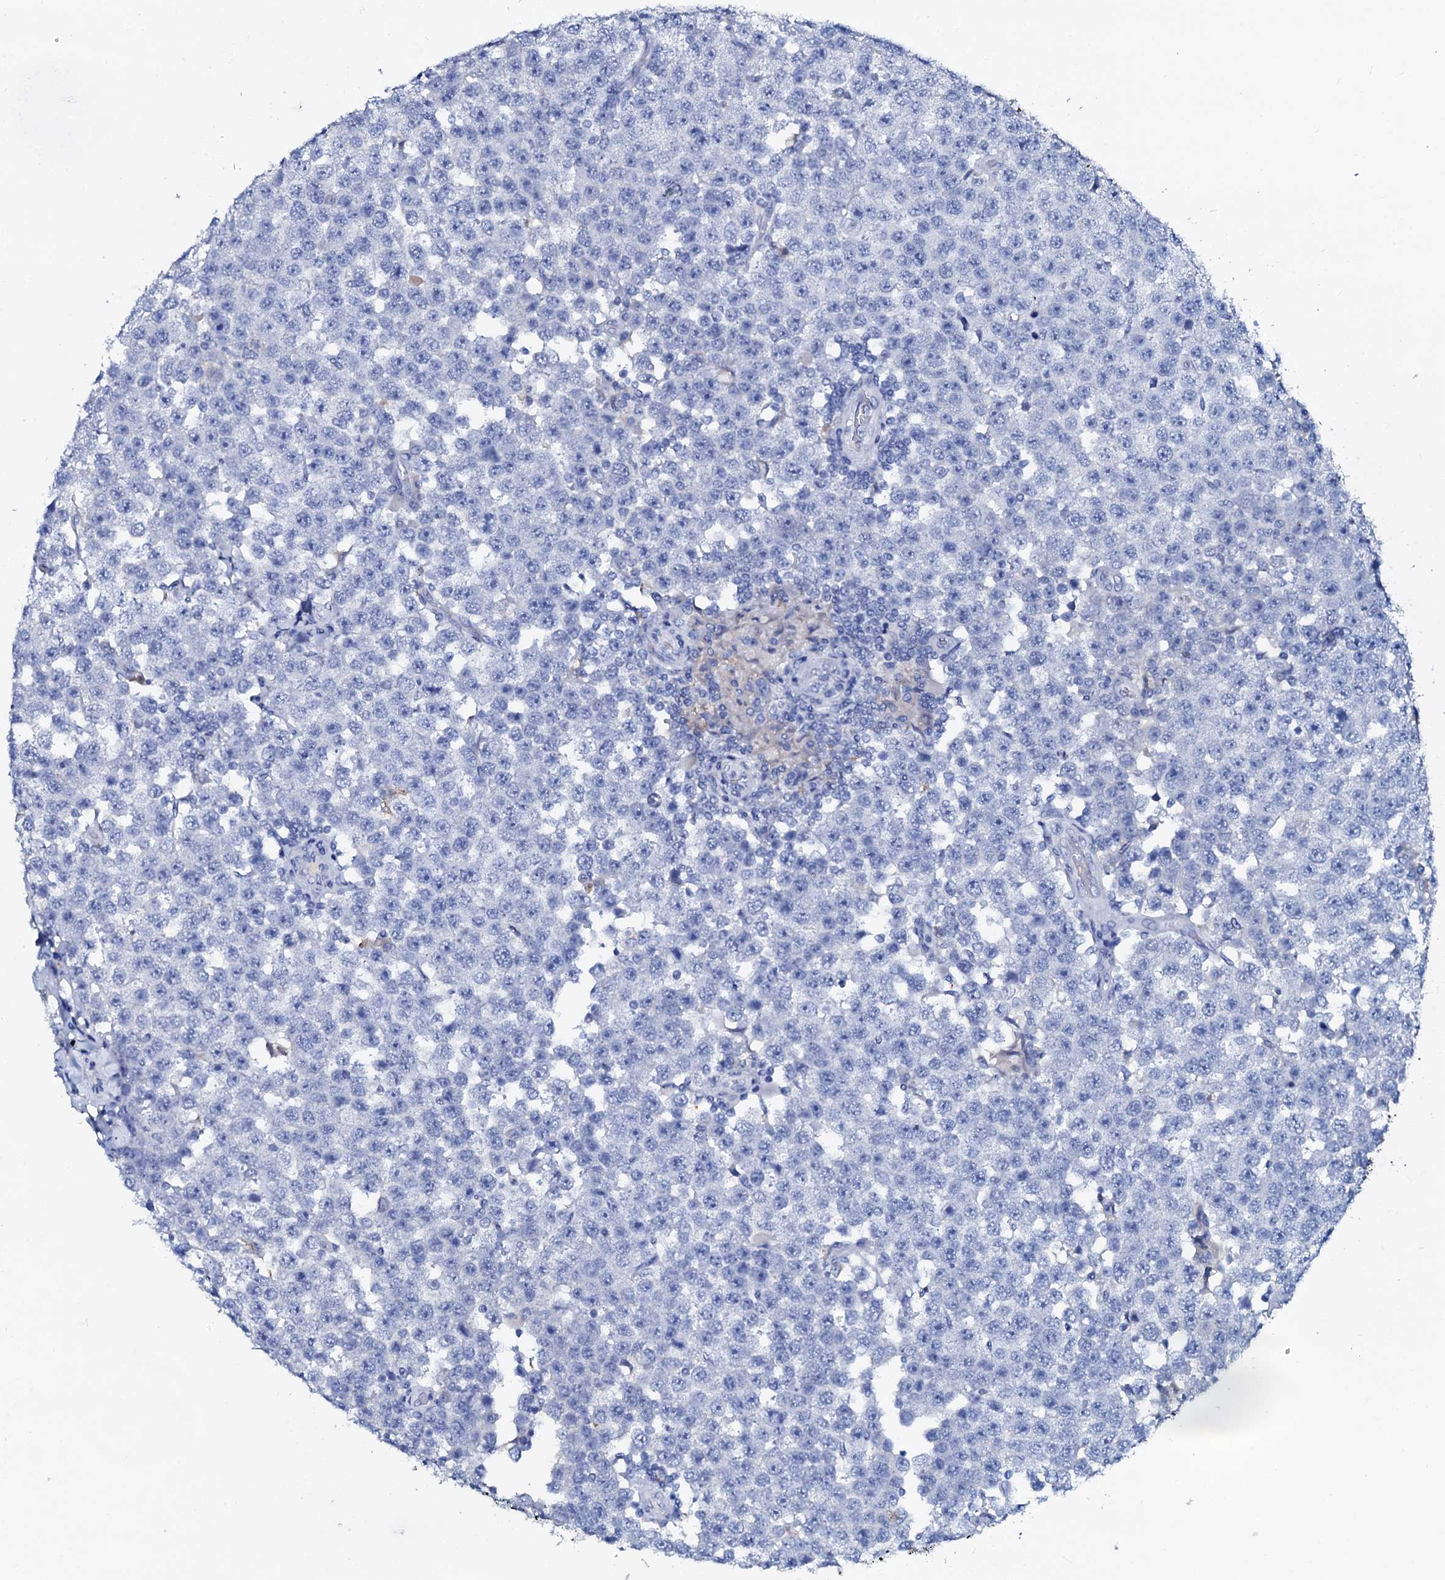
{"staining": {"intensity": "negative", "quantity": "none", "location": "none"}, "tissue": "testis cancer", "cell_type": "Tumor cells", "image_type": "cancer", "snomed": [{"axis": "morphology", "description": "Seminoma, NOS"}, {"axis": "topography", "description": "Testis"}], "caption": "DAB (3,3'-diaminobenzidine) immunohistochemical staining of human testis cancer demonstrates no significant positivity in tumor cells.", "gene": "AMER2", "patient": {"sex": "male", "age": 28}}